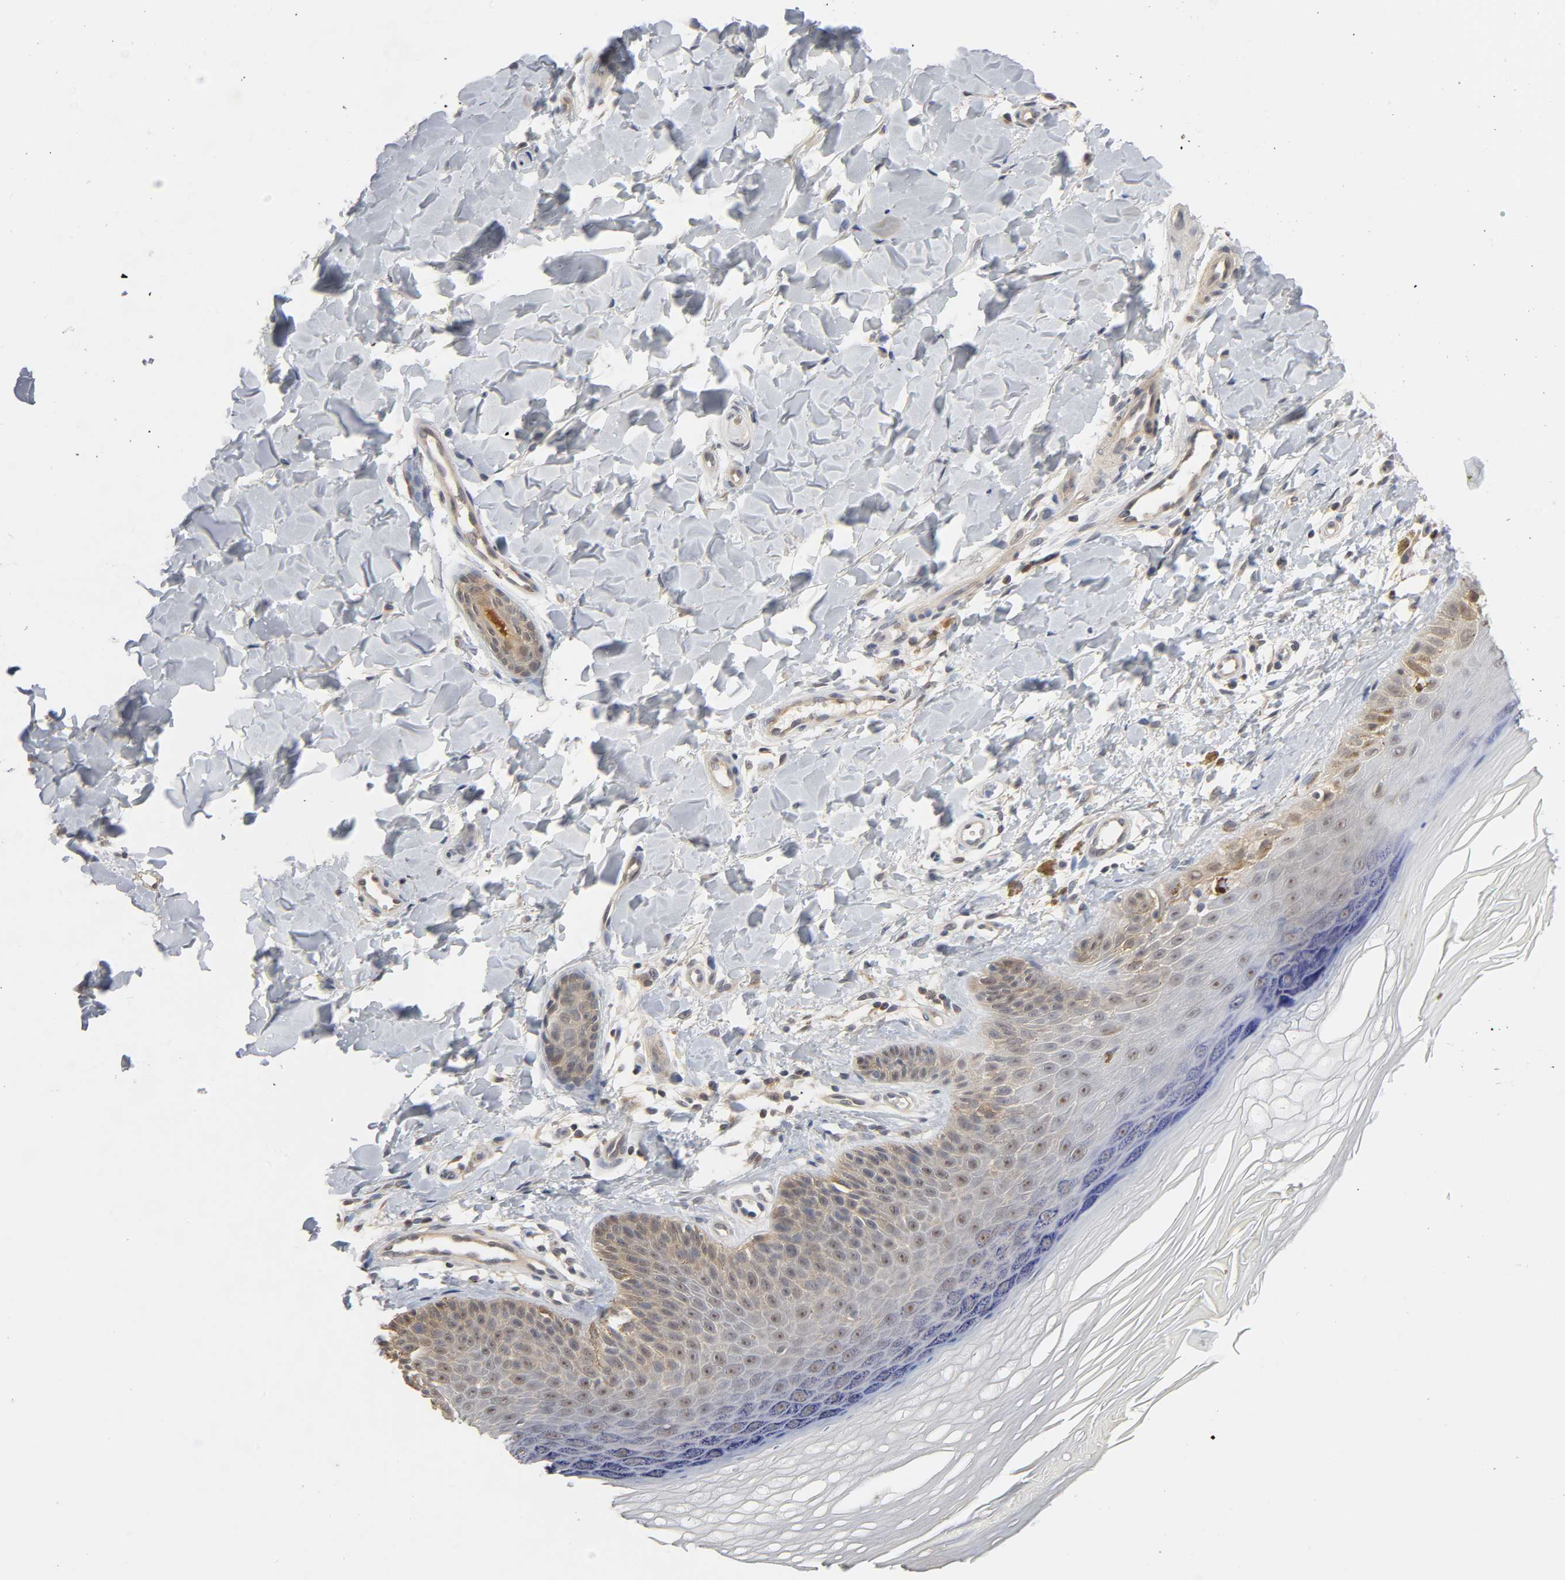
{"staining": {"intensity": "negative", "quantity": "none", "location": "none"}, "tissue": "skin", "cell_type": "Fibroblasts", "image_type": "normal", "snomed": [{"axis": "morphology", "description": "Normal tissue, NOS"}, {"axis": "topography", "description": "Skin"}], "caption": "The immunohistochemistry (IHC) histopathology image has no significant expression in fibroblasts of skin.", "gene": "MIF", "patient": {"sex": "male", "age": 26}}